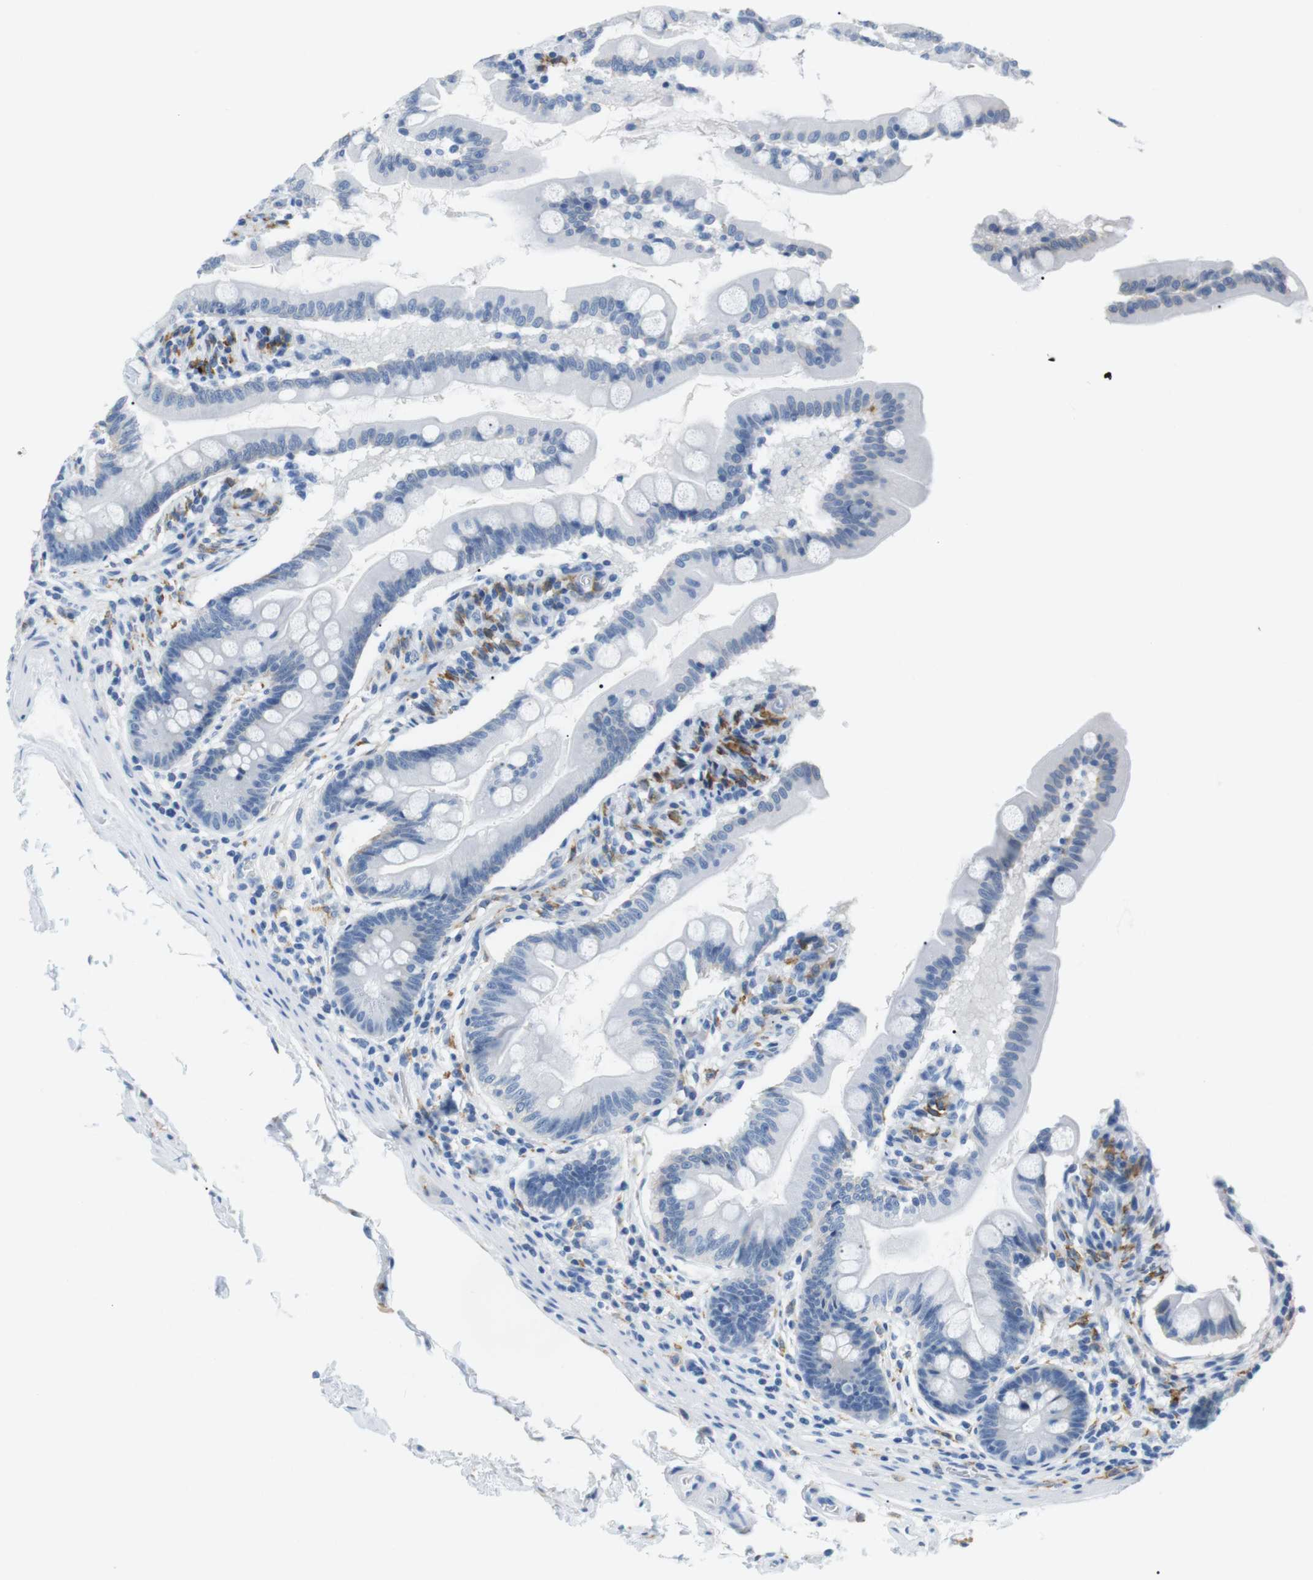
{"staining": {"intensity": "negative", "quantity": "none", "location": "none"}, "tissue": "small intestine", "cell_type": "Glandular cells", "image_type": "normal", "snomed": [{"axis": "morphology", "description": "Normal tissue, NOS"}, {"axis": "topography", "description": "Small intestine"}], "caption": "A high-resolution photomicrograph shows immunohistochemistry (IHC) staining of benign small intestine, which demonstrates no significant staining in glandular cells.", "gene": "FCGRT", "patient": {"sex": "female", "age": 56}}